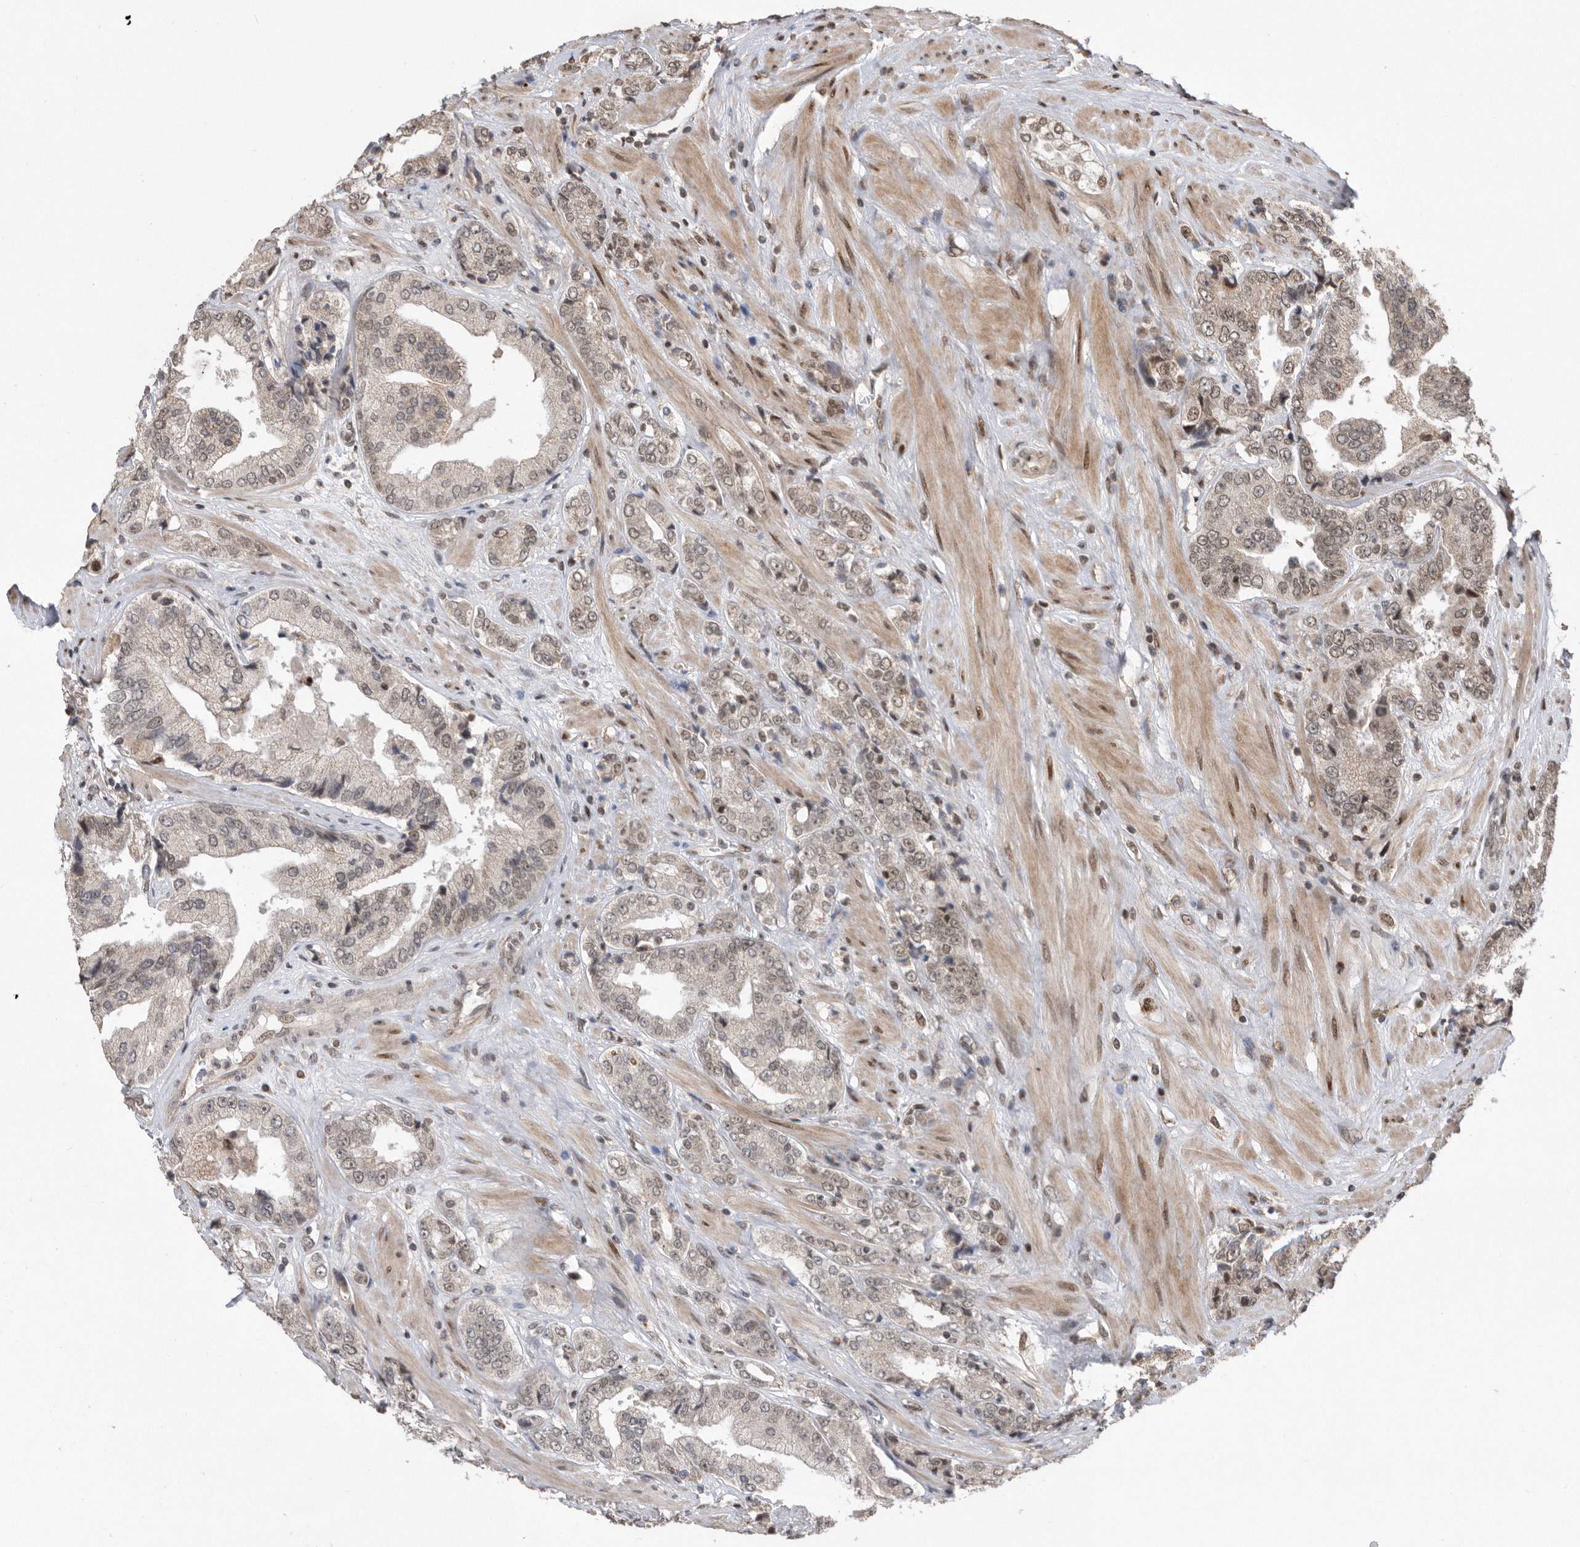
{"staining": {"intensity": "weak", "quantity": ">75%", "location": "nuclear"}, "tissue": "prostate cancer", "cell_type": "Tumor cells", "image_type": "cancer", "snomed": [{"axis": "morphology", "description": "Adenocarcinoma, High grade"}, {"axis": "topography", "description": "Prostate"}], "caption": "Human prostate cancer (high-grade adenocarcinoma) stained with a brown dye exhibits weak nuclear positive positivity in about >75% of tumor cells.", "gene": "TDRD3", "patient": {"sex": "male", "age": 61}}